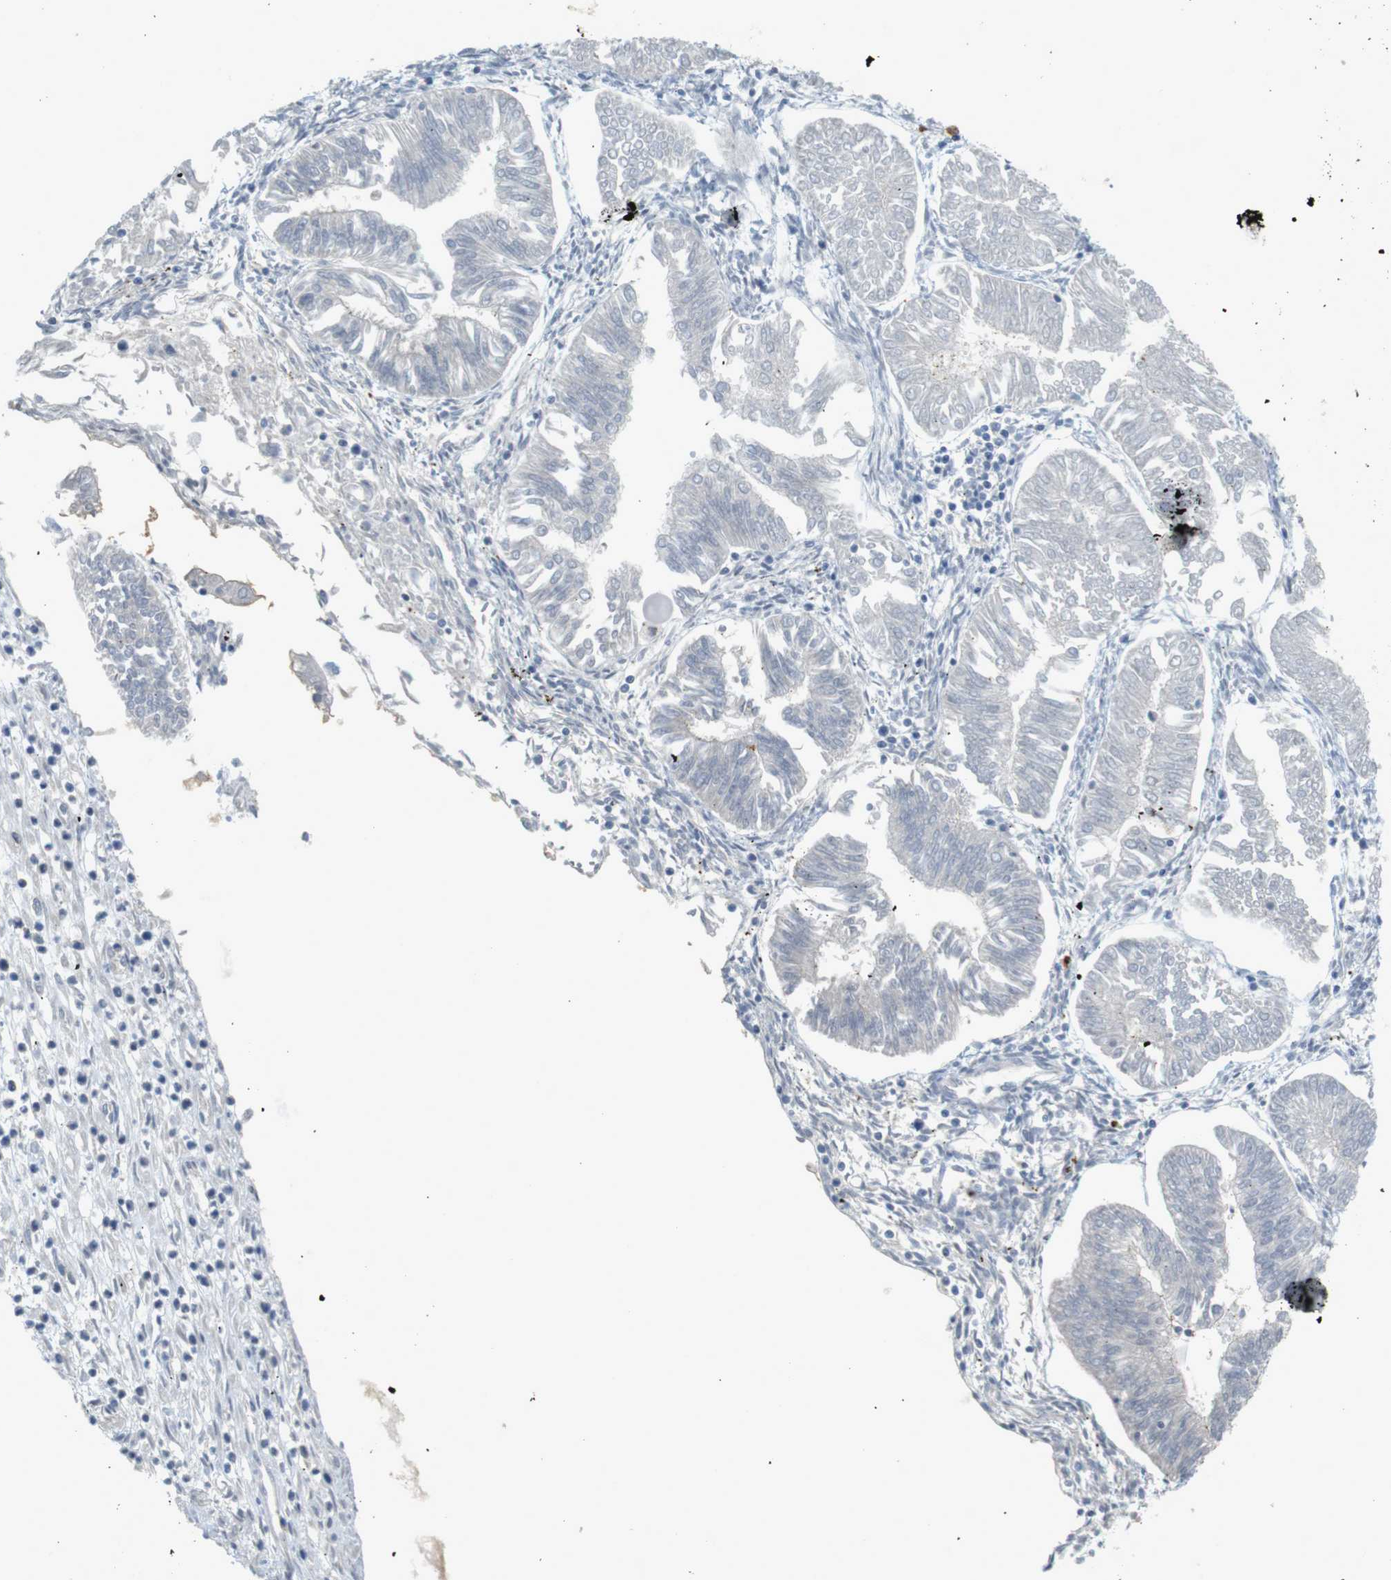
{"staining": {"intensity": "negative", "quantity": "none", "location": "none"}, "tissue": "endometrial cancer", "cell_type": "Tumor cells", "image_type": "cancer", "snomed": [{"axis": "morphology", "description": "Adenocarcinoma, NOS"}, {"axis": "topography", "description": "Endometrium"}], "caption": "A histopathology image of endometrial adenocarcinoma stained for a protein shows no brown staining in tumor cells.", "gene": "GJC3", "patient": {"sex": "female", "age": 53}}